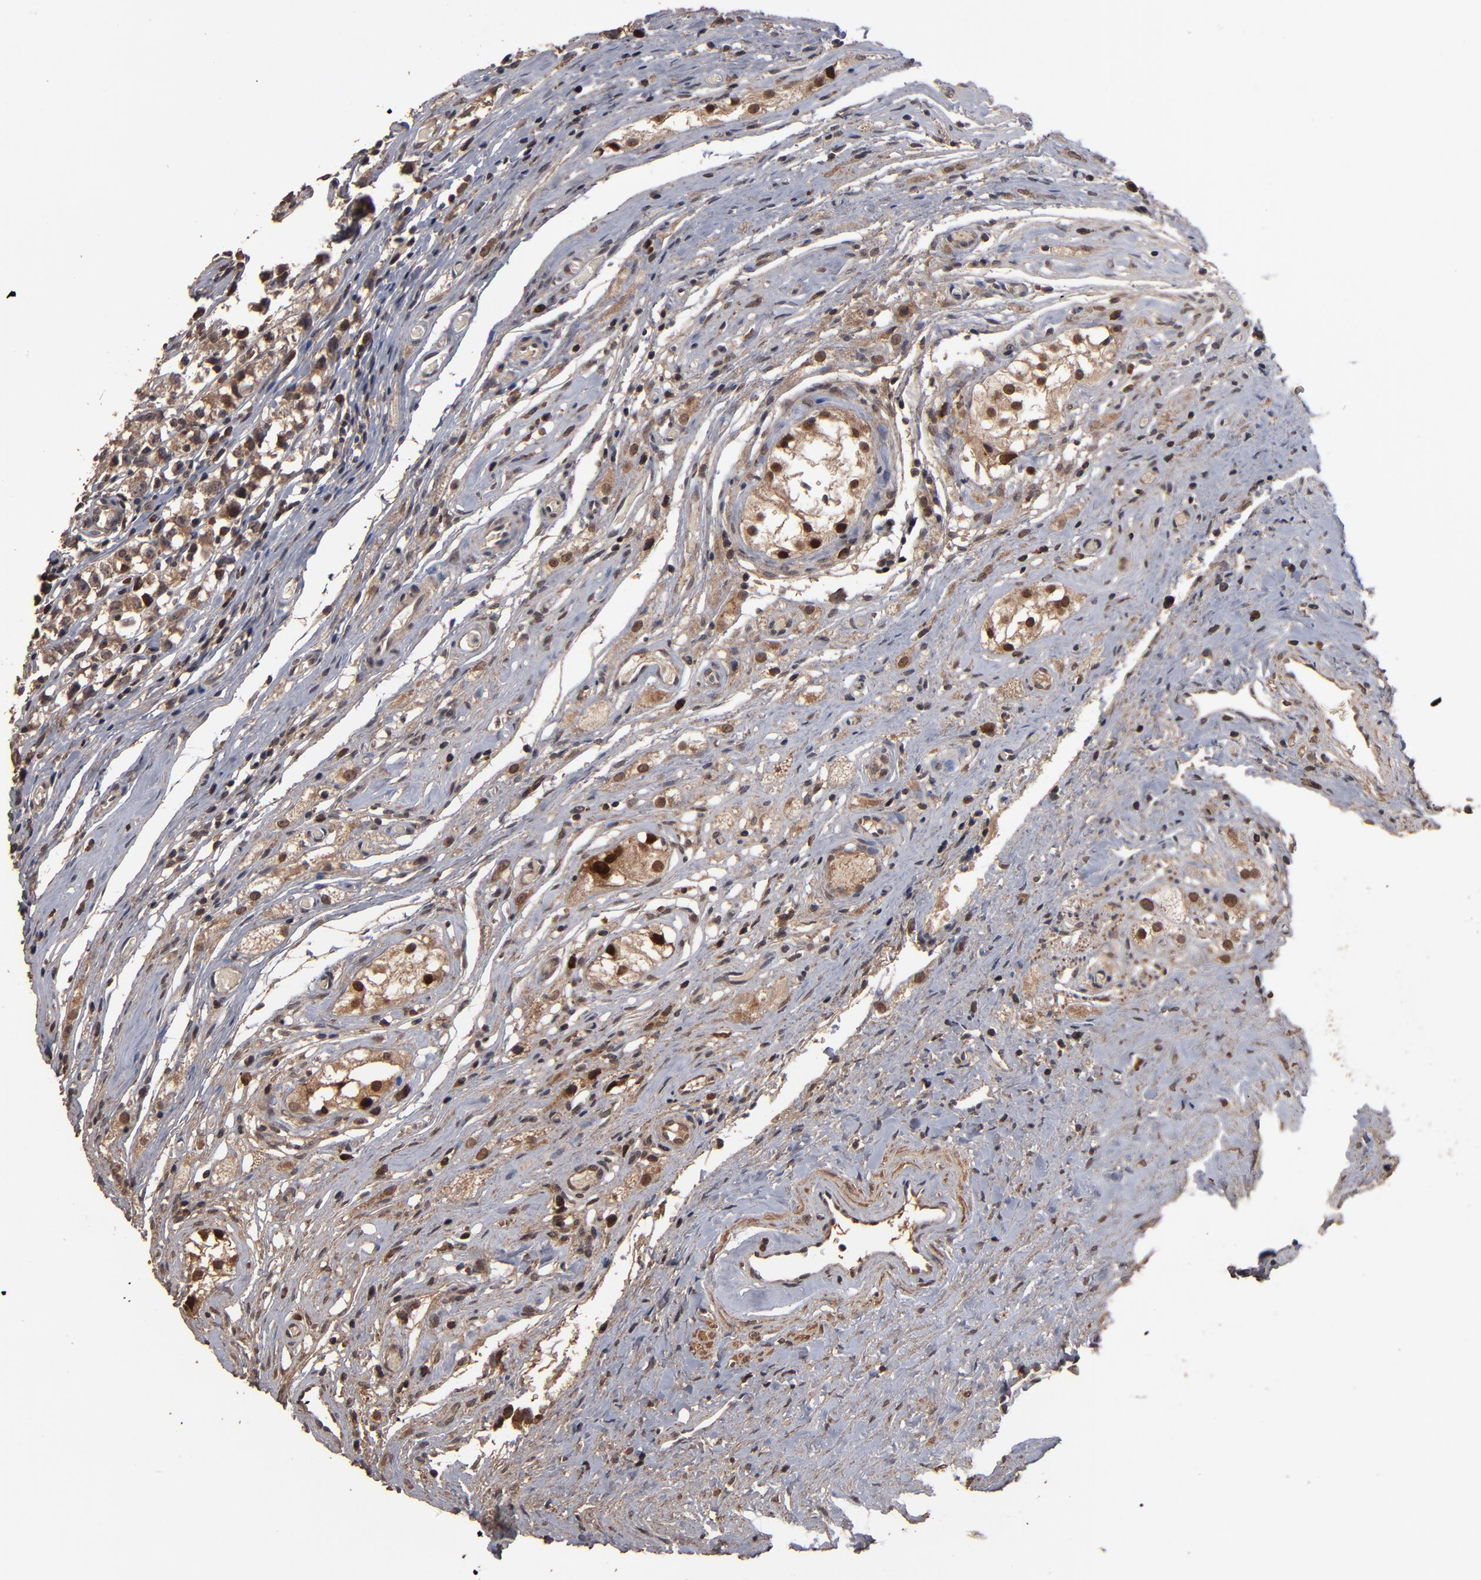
{"staining": {"intensity": "moderate", "quantity": ">75%", "location": "cytoplasmic/membranous,nuclear"}, "tissue": "testis cancer", "cell_type": "Tumor cells", "image_type": "cancer", "snomed": [{"axis": "morphology", "description": "Seminoma, NOS"}, {"axis": "topography", "description": "Testis"}], "caption": "Tumor cells reveal medium levels of moderate cytoplasmic/membranous and nuclear expression in approximately >75% of cells in human seminoma (testis).", "gene": "NXF2B", "patient": {"sex": "male", "age": 35}}